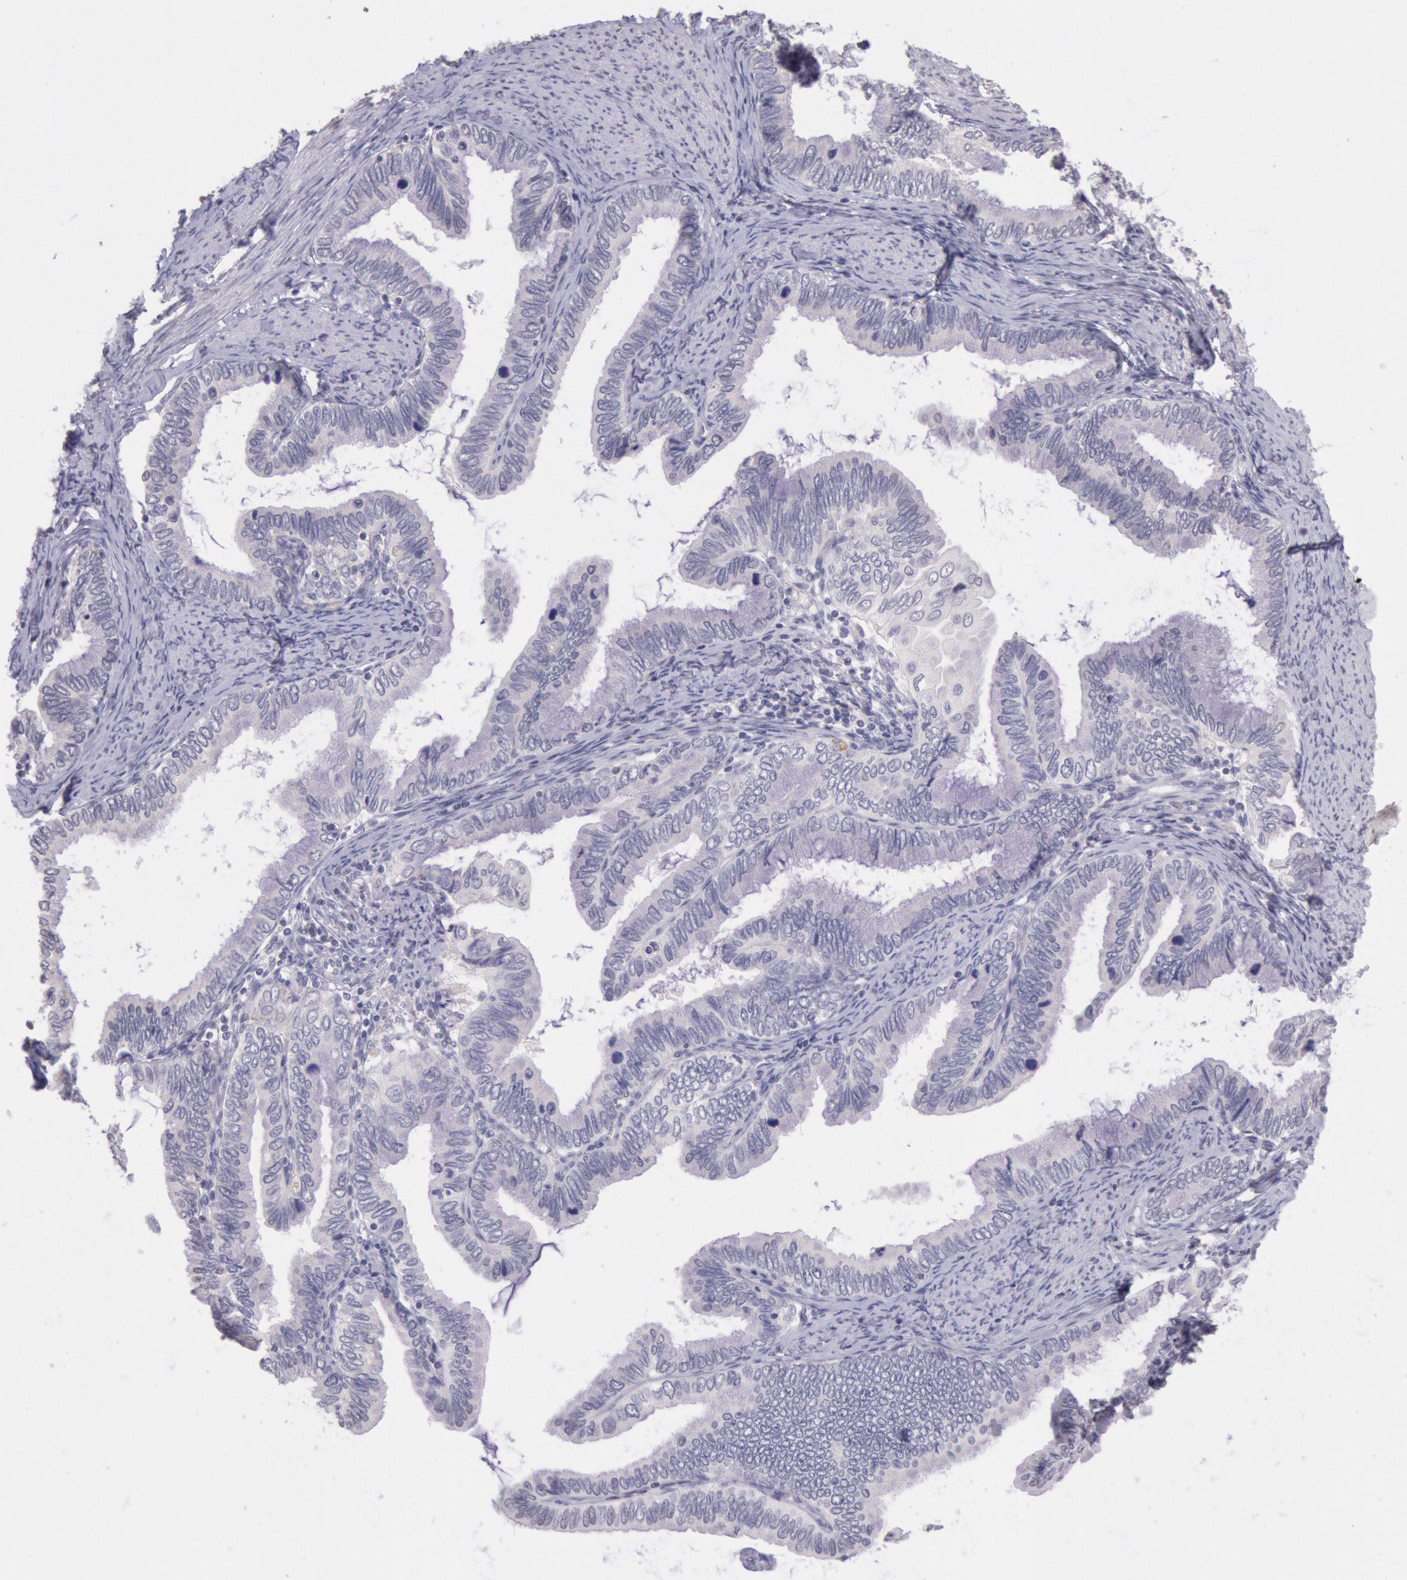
{"staining": {"intensity": "weak", "quantity": "25%-75%", "location": "cytoplasmic/membranous"}, "tissue": "cervical cancer", "cell_type": "Tumor cells", "image_type": "cancer", "snomed": [{"axis": "morphology", "description": "Adenocarcinoma, NOS"}, {"axis": "topography", "description": "Cervix"}], "caption": "A high-resolution micrograph shows immunohistochemistry staining of adenocarcinoma (cervical), which reveals weak cytoplasmic/membranous expression in about 25%-75% of tumor cells.", "gene": "FRMD6", "patient": {"sex": "female", "age": 49}}